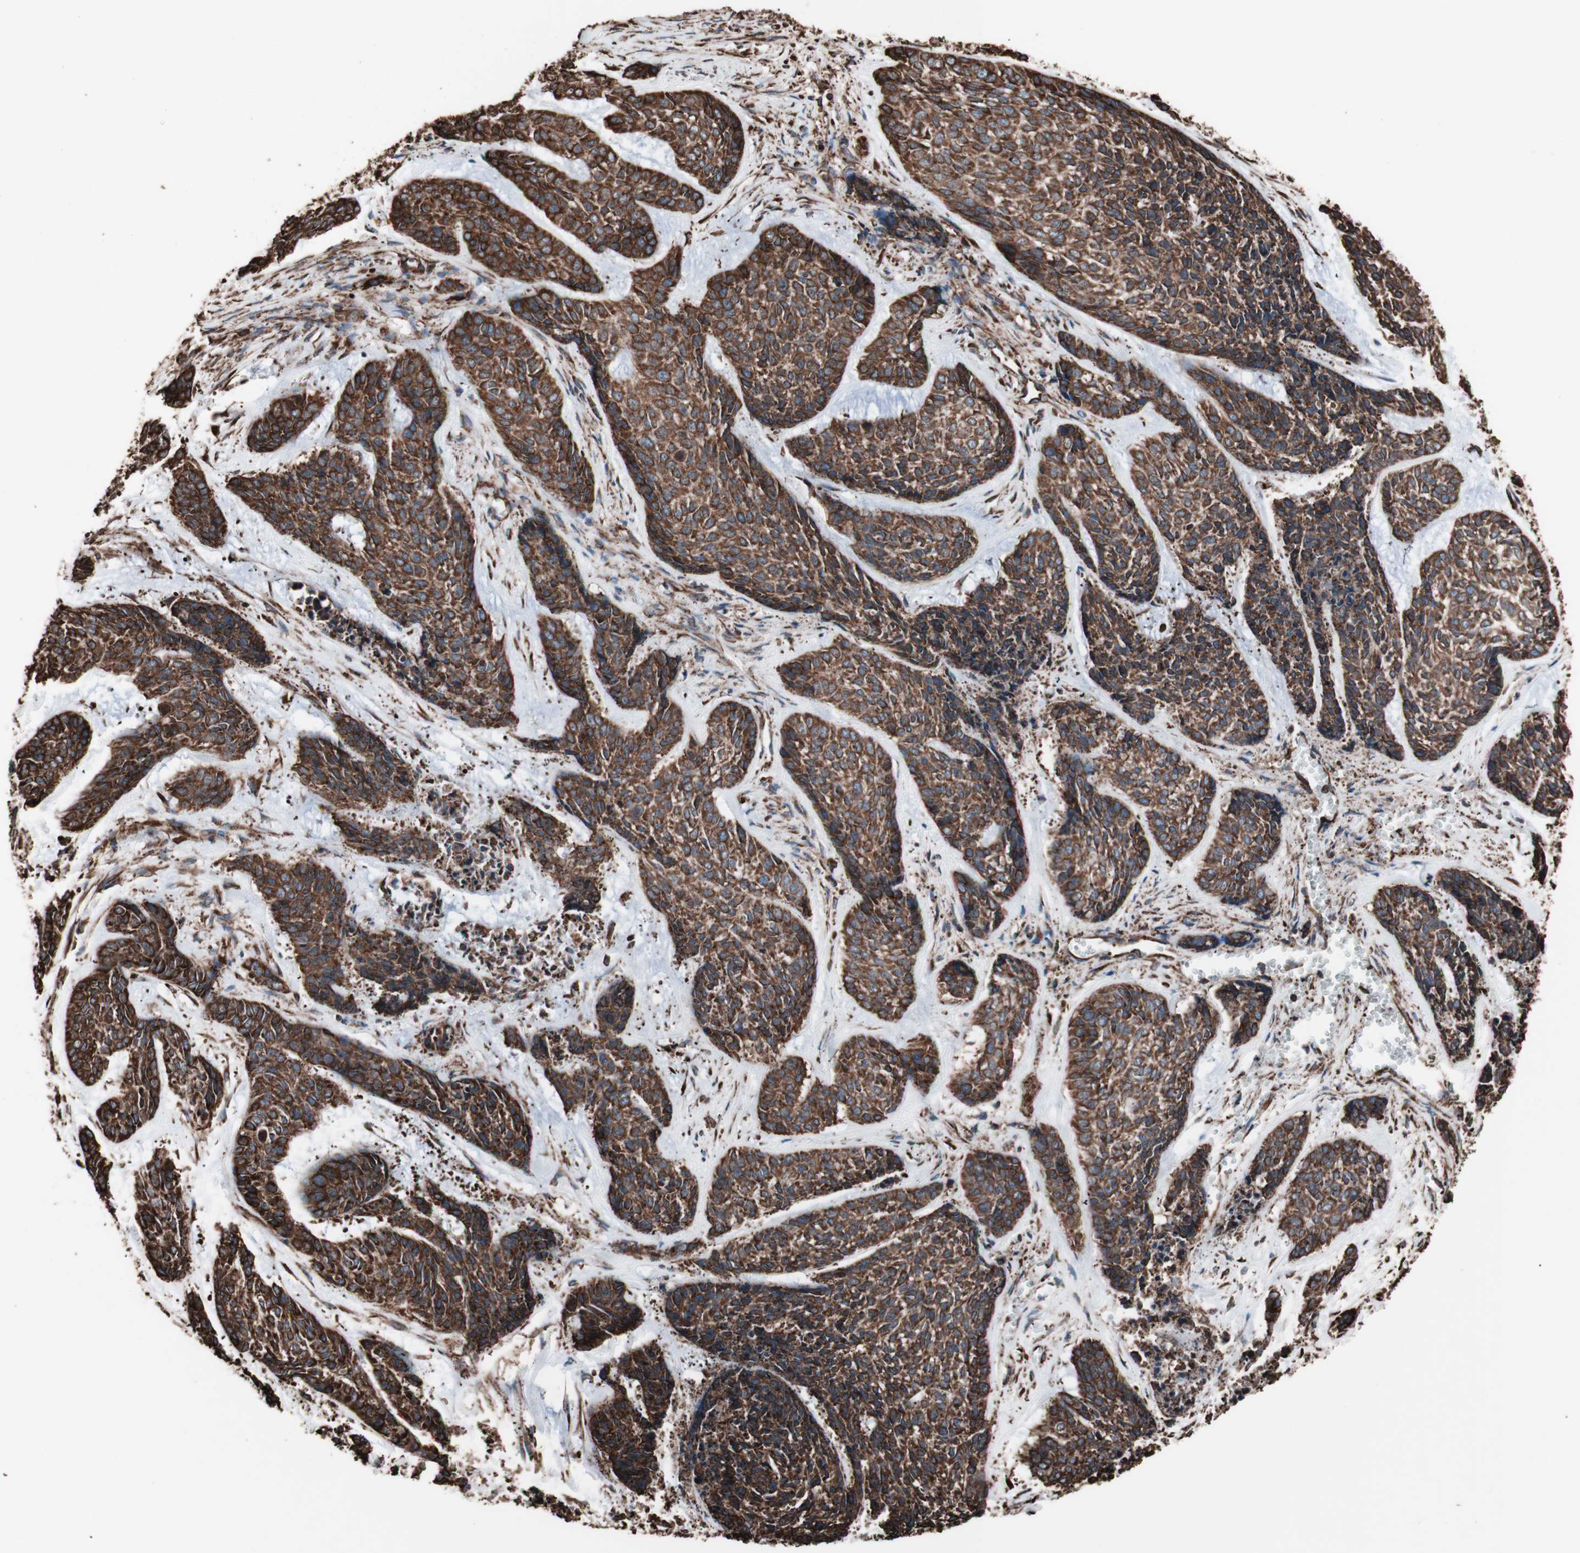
{"staining": {"intensity": "strong", "quantity": ">75%", "location": "cytoplasmic/membranous"}, "tissue": "skin cancer", "cell_type": "Tumor cells", "image_type": "cancer", "snomed": [{"axis": "morphology", "description": "Basal cell carcinoma"}, {"axis": "topography", "description": "Skin"}], "caption": "The photomicrograph exhibits staining of skin basal cell carcinoma, revealing strong cytoplasmic/membranous protein positivity (brown color) within tumor cells.", "gene": "HSP90B1", "patient": {"sex": "female", "age": 64}}